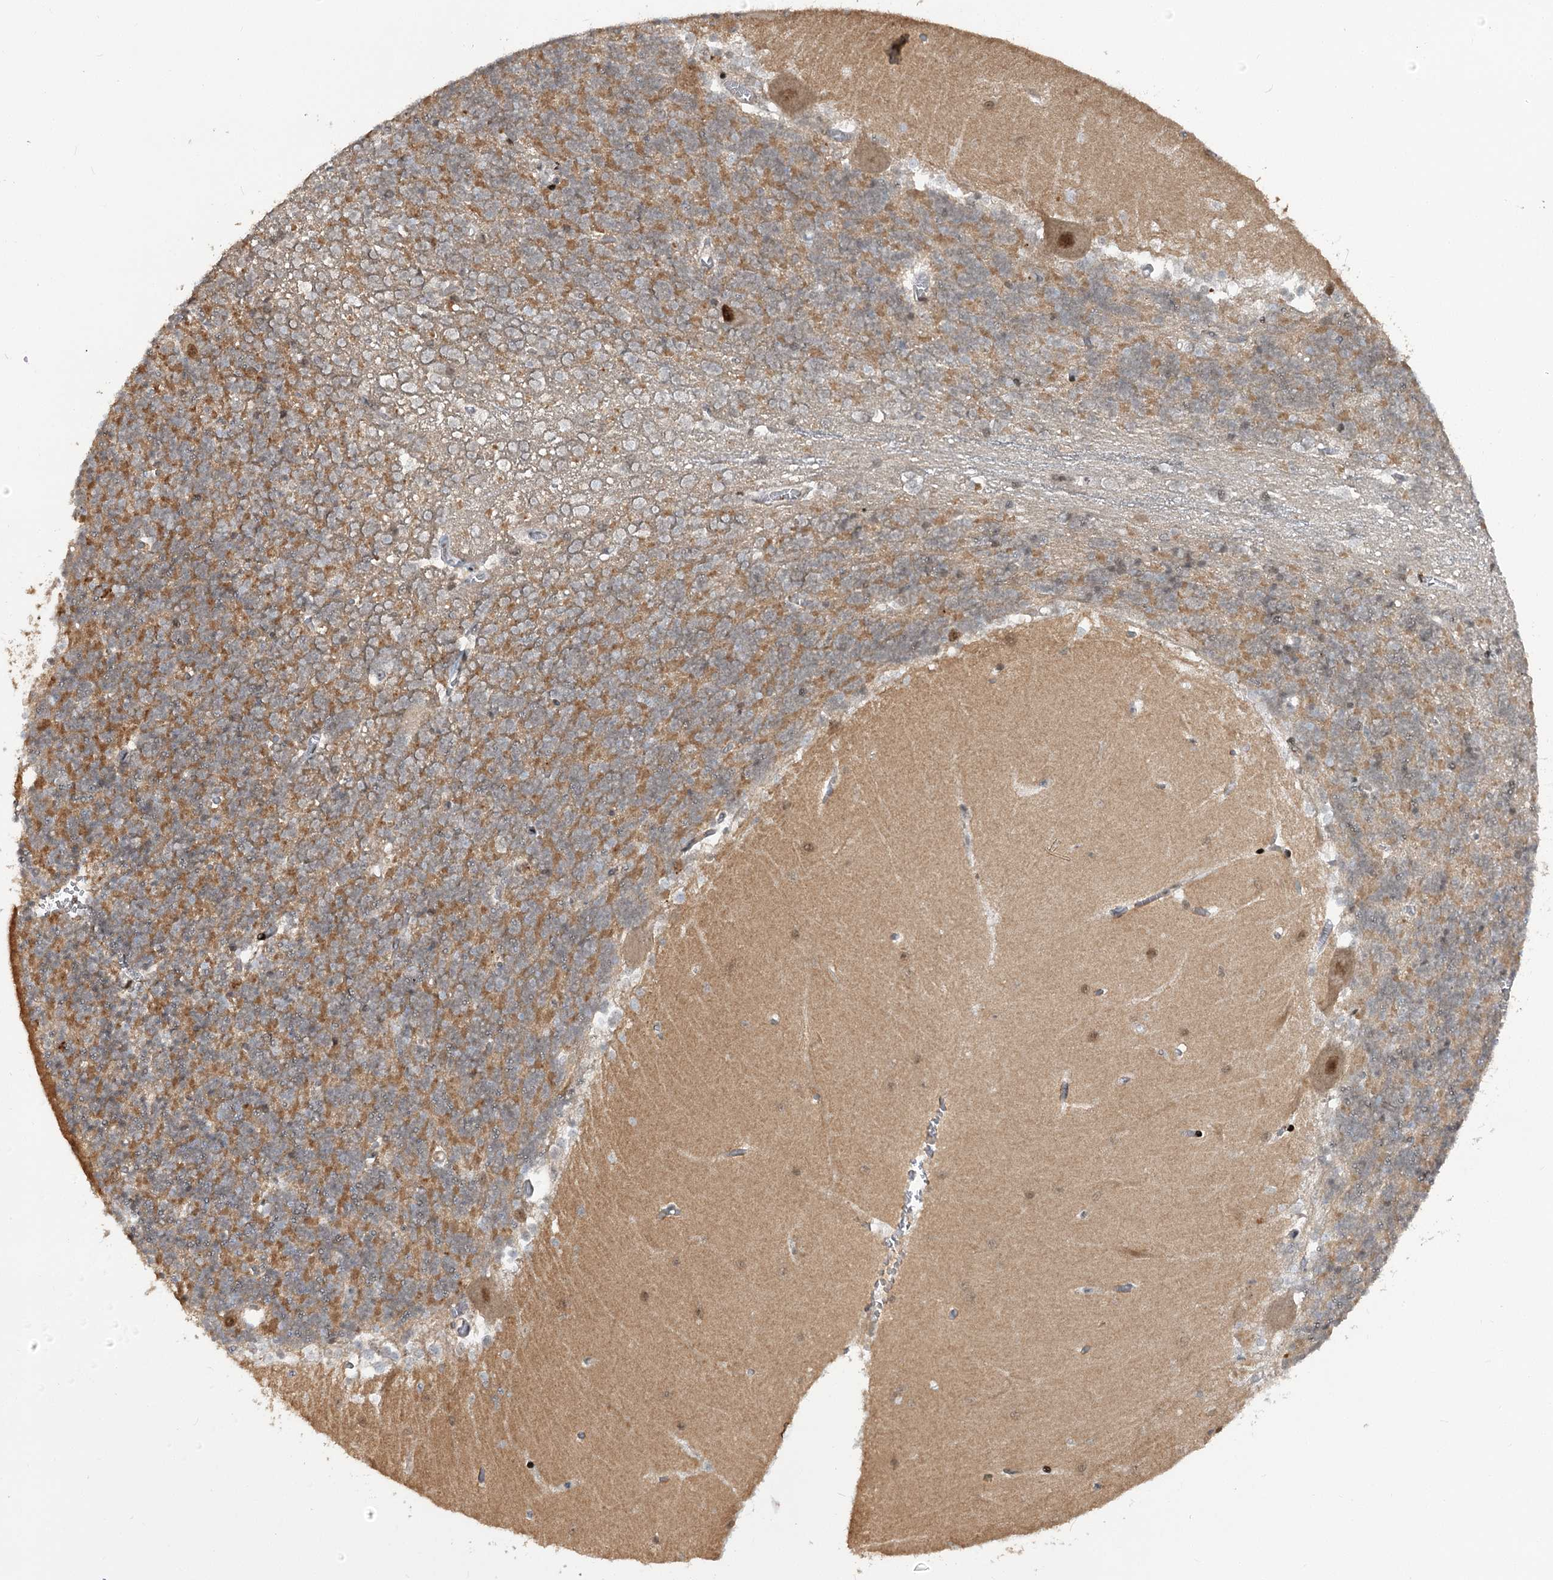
{"staining": {"intensity": "moderate", "quantity": "25%-75%", "location": "cytoplasmic/membranous"}, "tissue": "cerebellum", "cell_type": "Cells in granular layer", "image_type": "normal", "snomed": [{"axis": "morphology", "description": "Normal tissue, NOS"}, {"axis": "topography", "description": "Cerebellum"}], "caption": "Immunohistochemistry image of benign cerebellum stained for a protein (brown), which exhibits medium levels of moderate cytoplasmic/membranous expression in approximately 25%-75% of cells in granular layer.", "gene": "HELQ", "patient": {"sex": "male", "age": 37}}